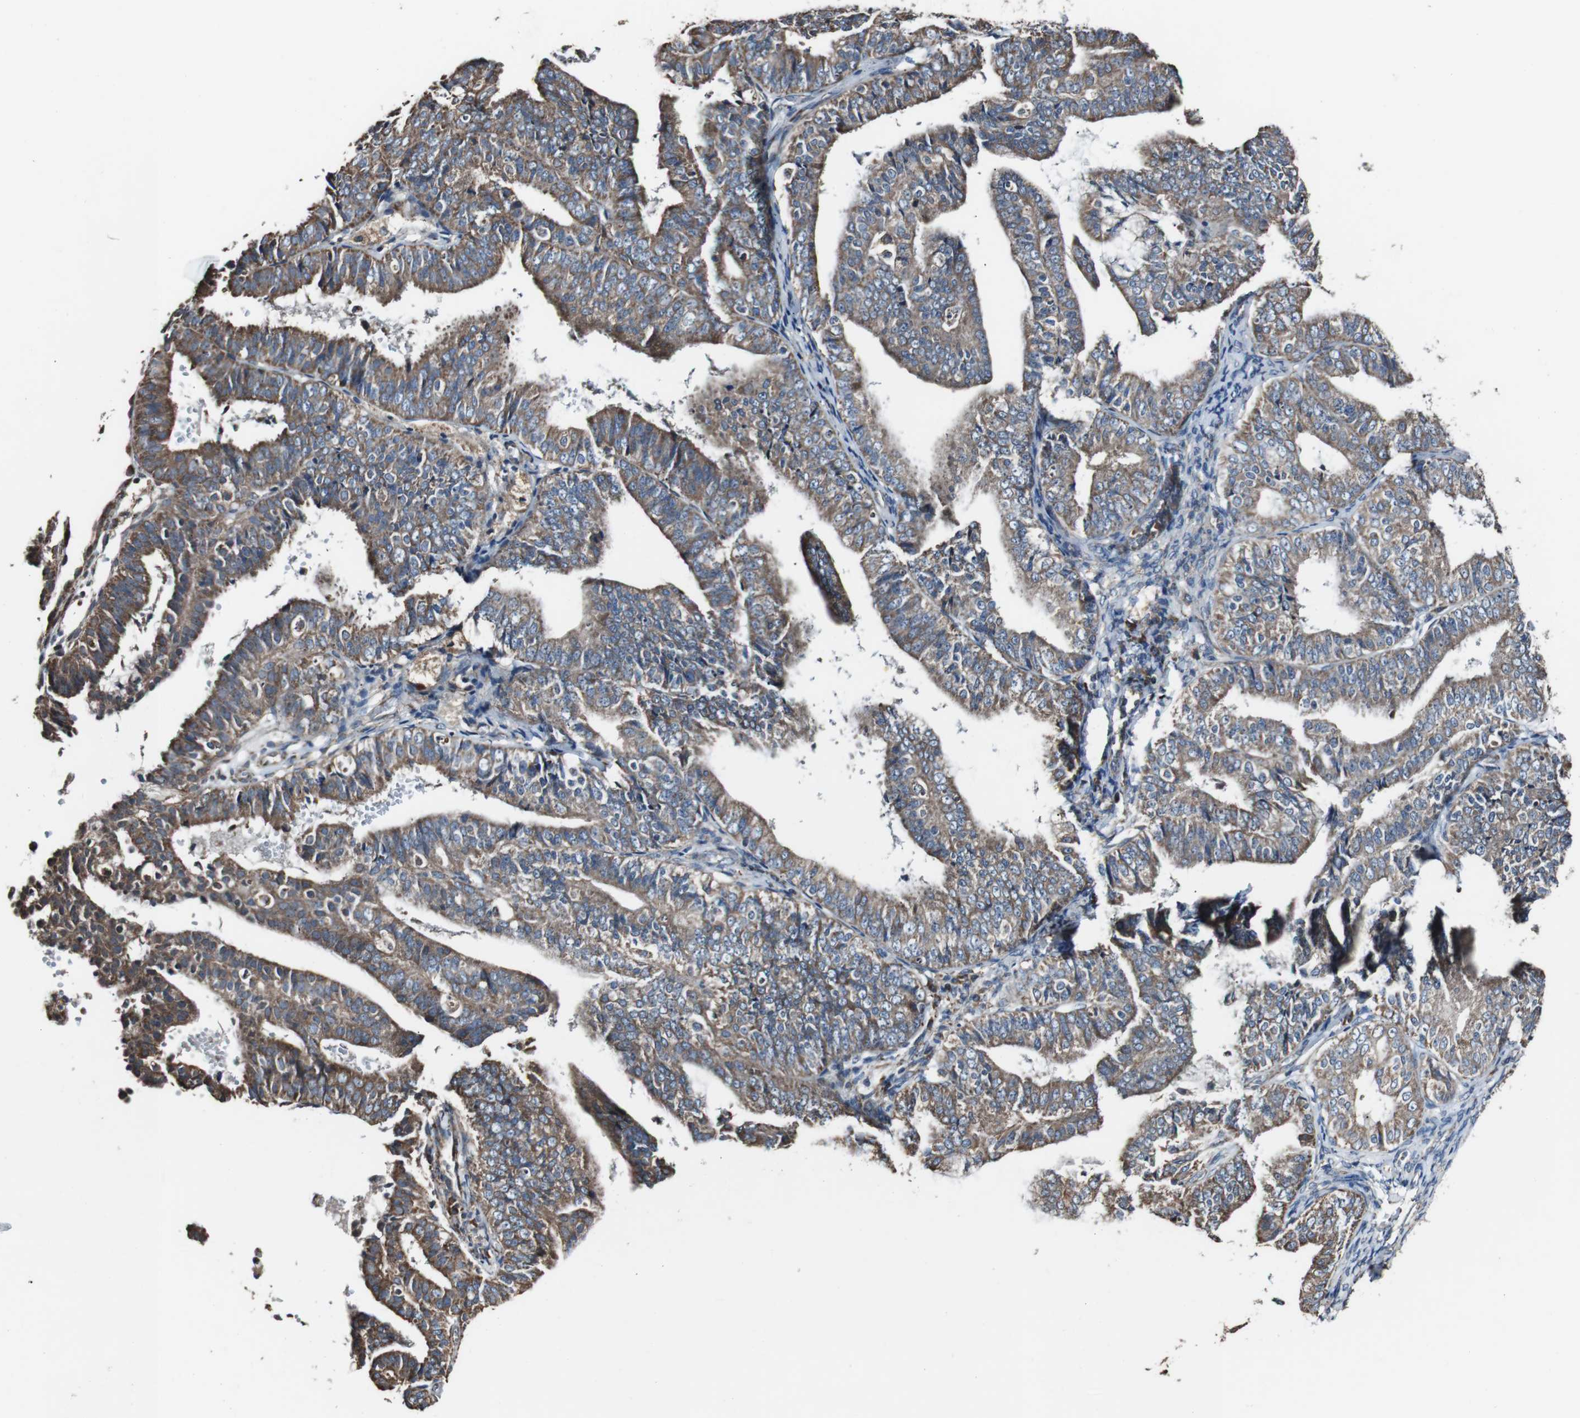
{"staining": {"intensity": "moderate", "quantity": ">75%", "location": "cytoplasmic/membranous"}, "tissue": "endometrial cancer", "cell_type": "Tumor cells", "image_type": "cancer", "snomed": [{"axis": "morphology", "description": "Adenocarcinoma, NOS"}, {"axis": "topography", "description": "Endometrium"}], "caption": "Tumor cells exhibit medium levels of moderate cytoplasmic/membranous staining in approximately >75% of cells in human endometrial cancer (adenocarcinoma). (DAB IHC with brightfield microscopy, high magnification).", "gene": "CISD2", "patient": {"sex": "female", "age": 63}}